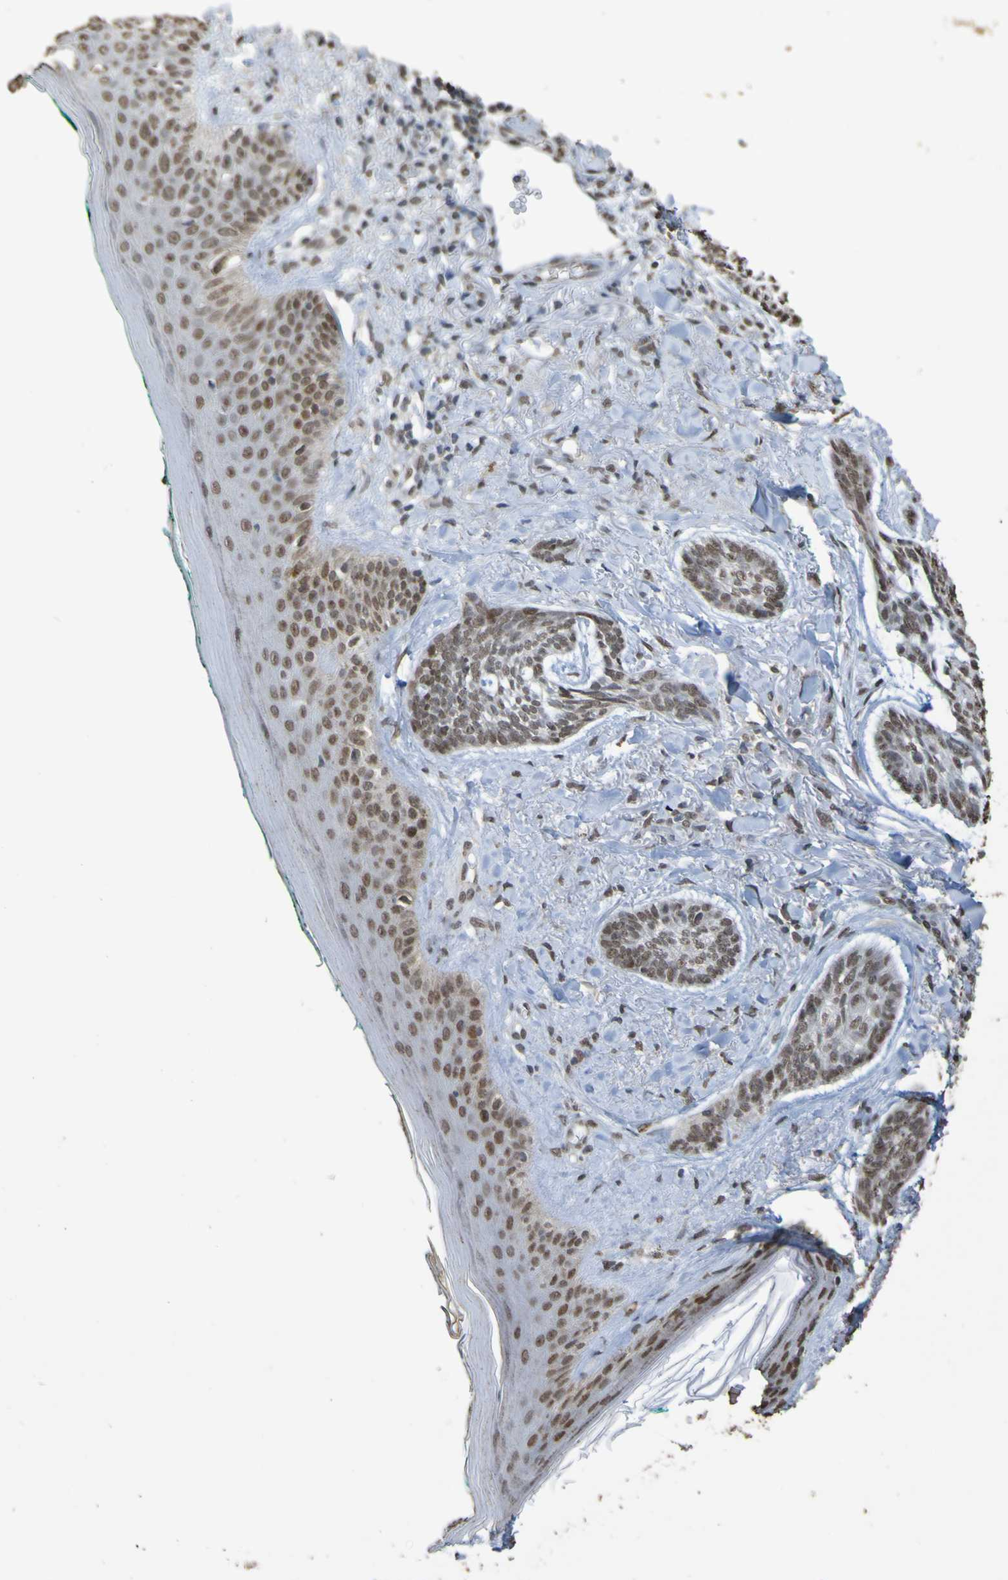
{"staining": {"intensity": "weak", "quantity": ">75%", "location": "nuclear"}, "tissue": "skin cancer", "cell_type": "Tumor cells", "image_type": "cancer", "snomed": [{"axis": "morphology", "description": "Basal cell carcinoma"}, {"axis": "topography", "description": "Skin"}], "caption": "High-magnification brightfield microscopy of skin cancer stained with DAB (3,3'-diaminobenzidine) (brown) and counterstained with hematoxylin (blue). tumor cells exhibit weak nuclear positivity is identified in approximately>75% of cells. The protein is stained brown, and the nuclei are stained in blue (DAB (3,3'-diaminobenzidine) IHC with brightfield microscopy, high magnification).", "gene": "ALKBH2", "patient": {"sex": "male", "age": 43}}